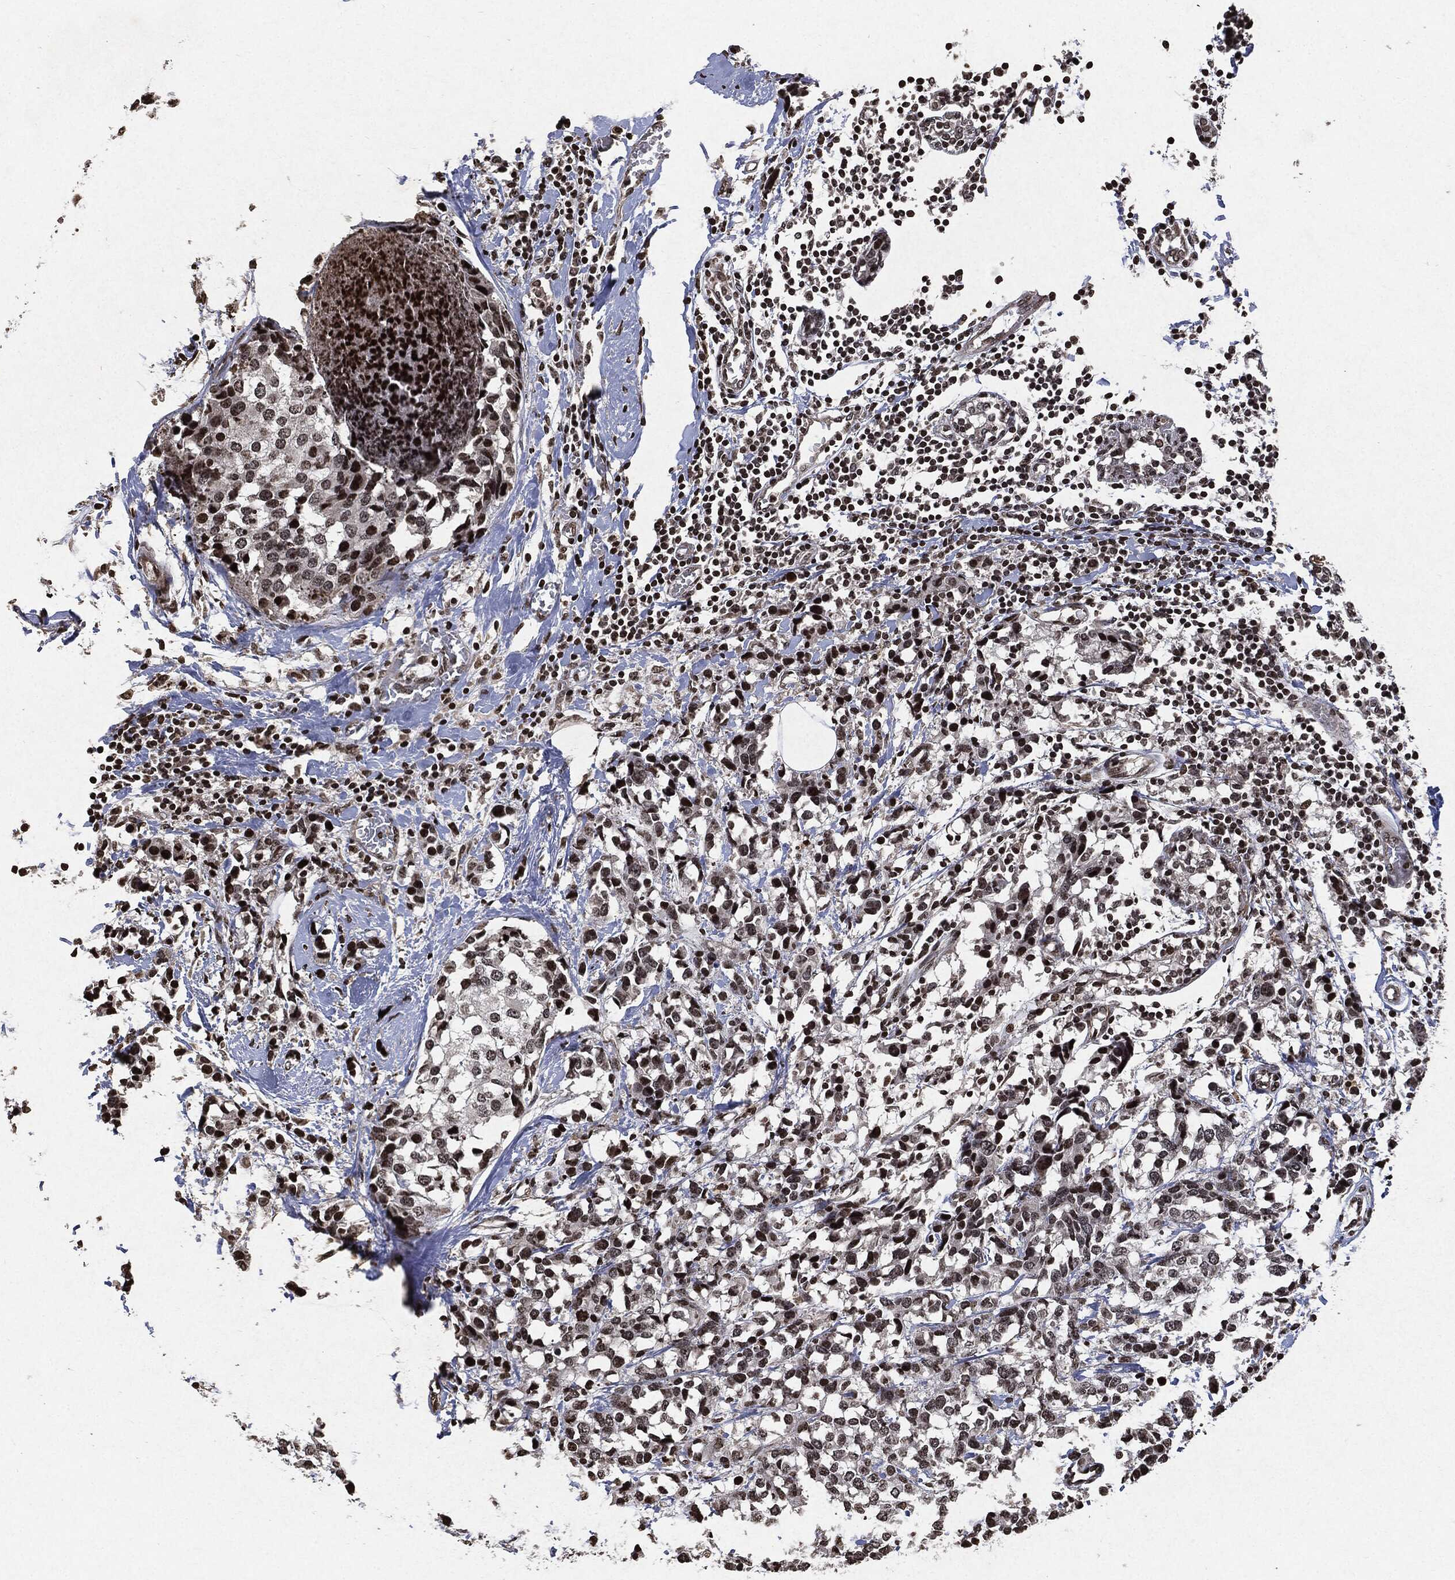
{"staining": {"intensity": "moderate", "quantity": "25%-75%", "location": "nuclear"}, "tissue": "breast cancer", "cell_type": "Tumor cells", "image_type": "cancer", "snomed": [{"axis": "morphology", "description": "Lobular carcinoma"}, {"axis": "topography", "description": "Breast"}], "caption": "This is a photomicrograph of IHC staining of breast cancer, which shows moderate staining in the nuclear of tumor cells.", "gene": "JUN", "patient": {"sex": "female", "age": 59}}